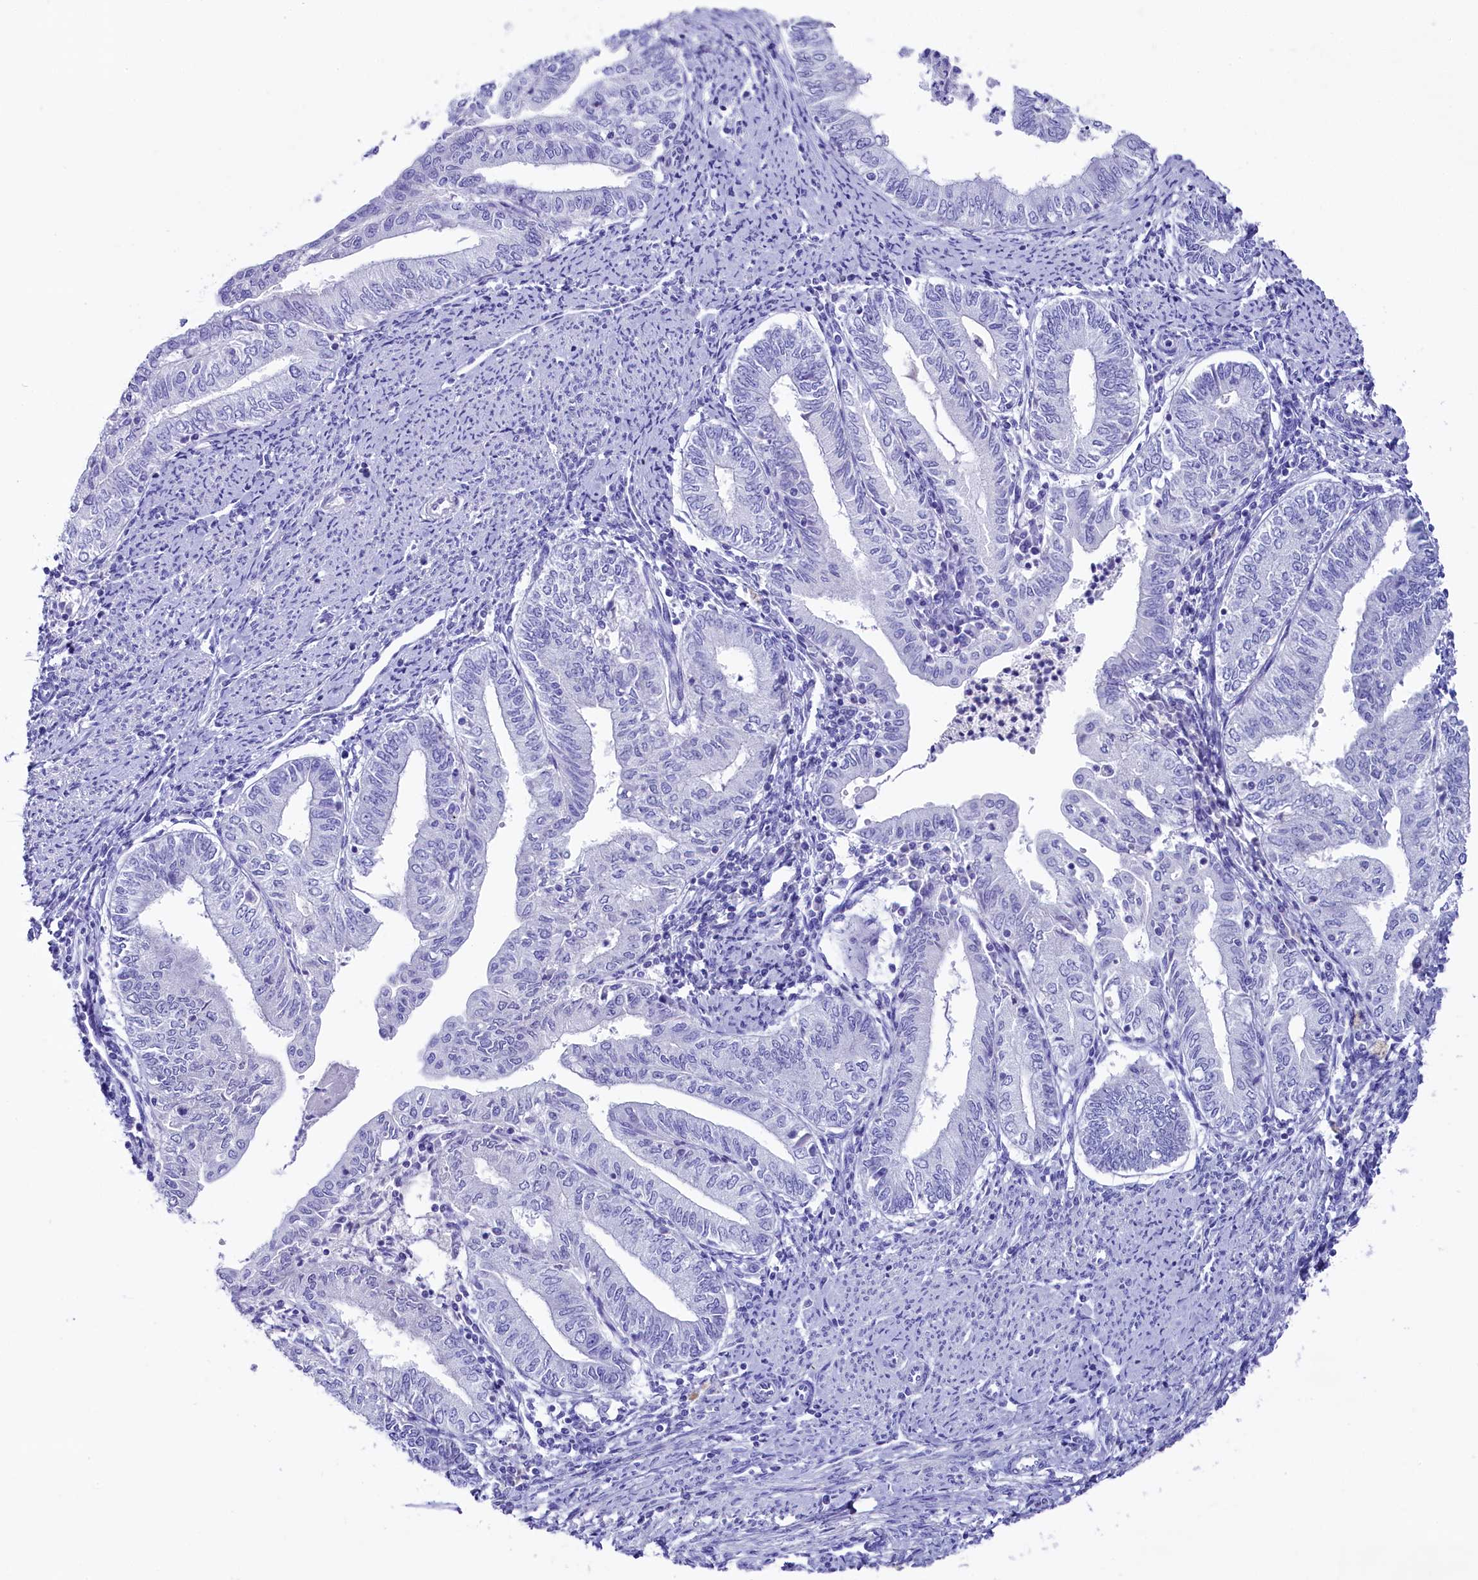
{"staining": {"intensity": "negative", "quantity": "none", "location": "none"}, "tissue": "endometrial cancer", "cell_type": "Tumor cells", "image_type": "cancer", "snomed": [{"axis": "morphology", "description": "Adenocarcinoma, NOS"}, {"axis": "topography", "description": "Endometrium"}], "caption": "This is a micrograph of IHC staining of endometrial cancer (adenocarcinoma), which shows no staining in tumor cells.", "gene": "SKIDA1", "patient": {"sex": "female", "age": 66}}